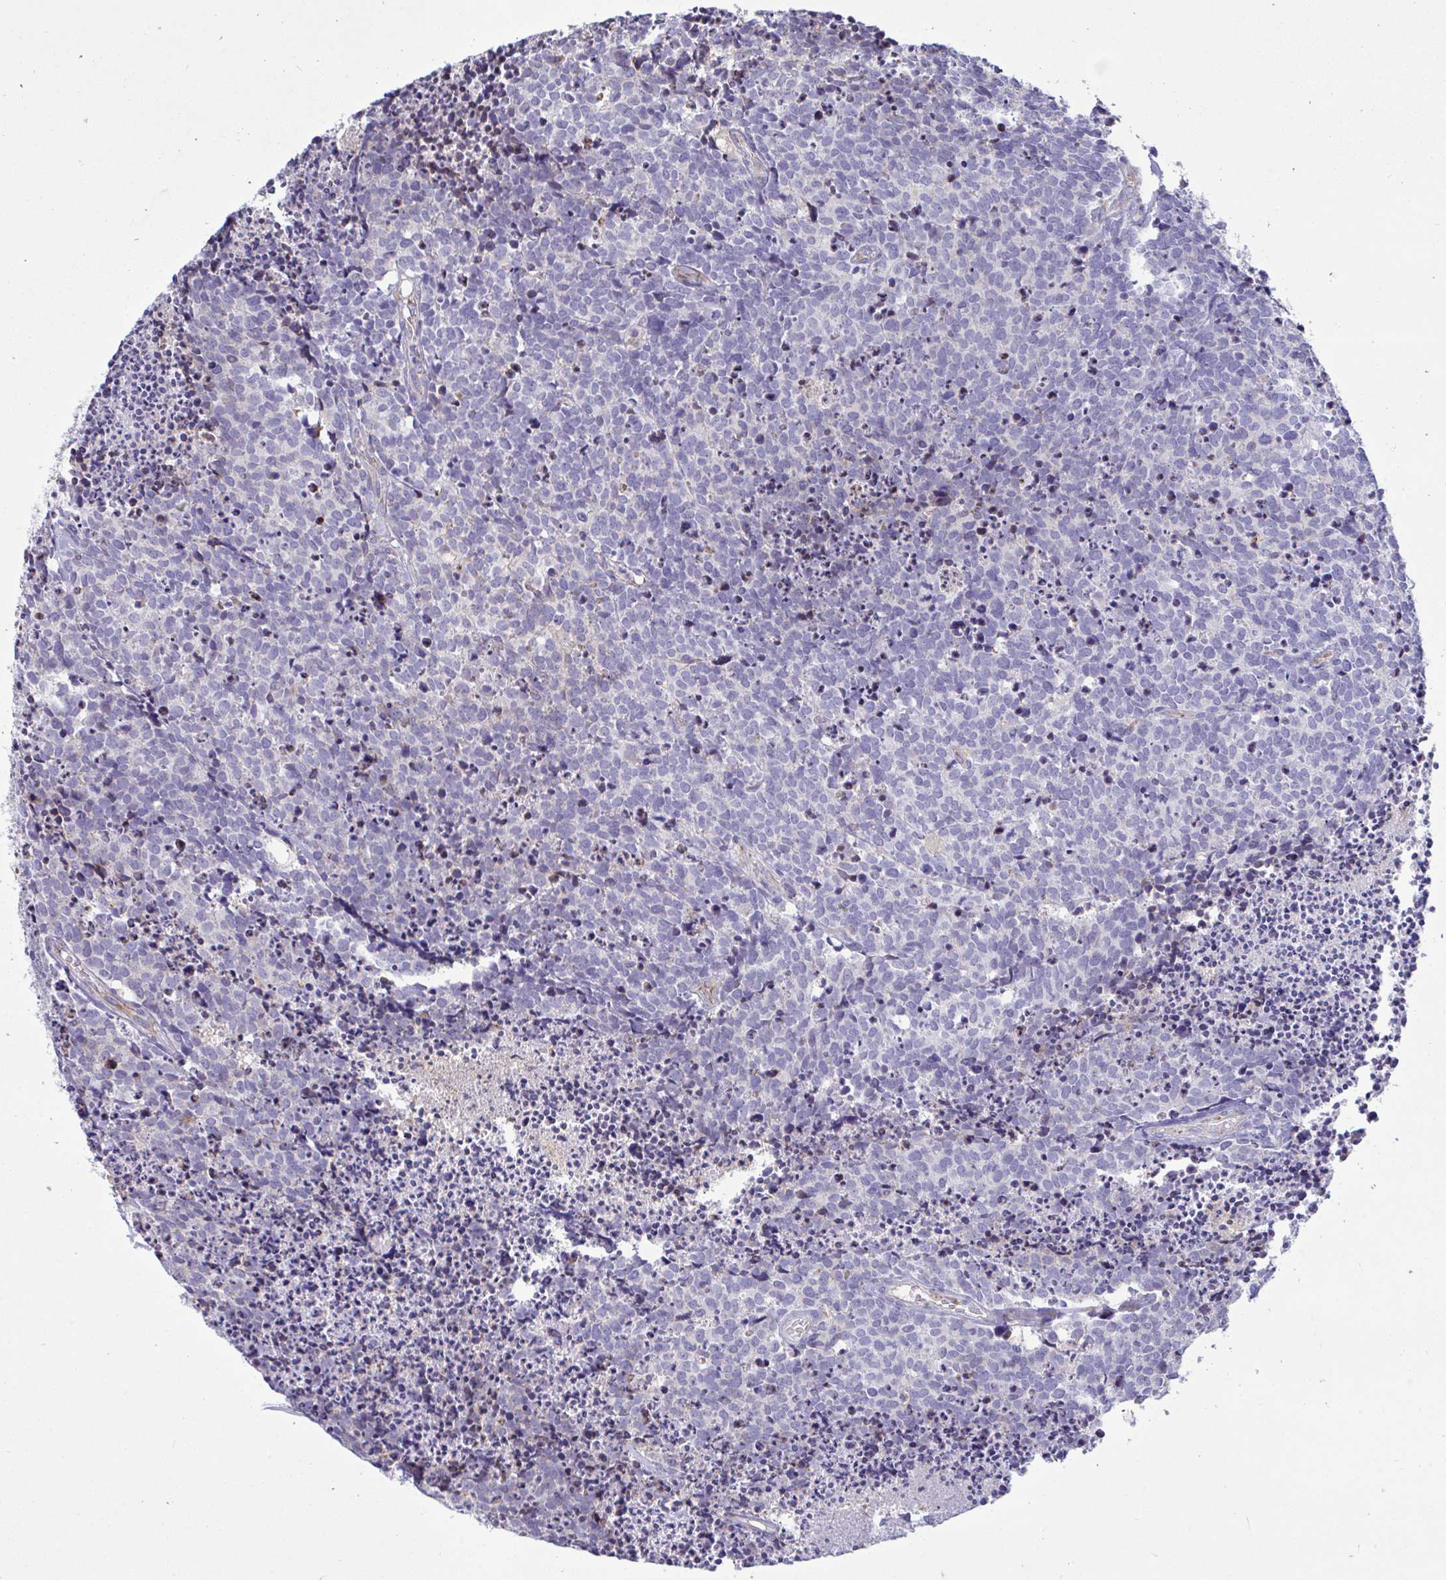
{"staining": {"intensity": "negative", "quantity": "none", "location": "none"}, "tissue": "carcinoid", "cell_type": "Tumor cells", "image_type": "cancer", "snomed": [{"axis": "morphology", "description": "Carcinoid, malignant, NOS"}, {"axis": "topography", "description": "Skin"}], "caption": "The immunohistochemistry (IHC) histopathology image has no significant expression in tumor cells of carcinoid tissue.", "gene": "PIGK", "patient": {"sex": "female", "age": 79}}